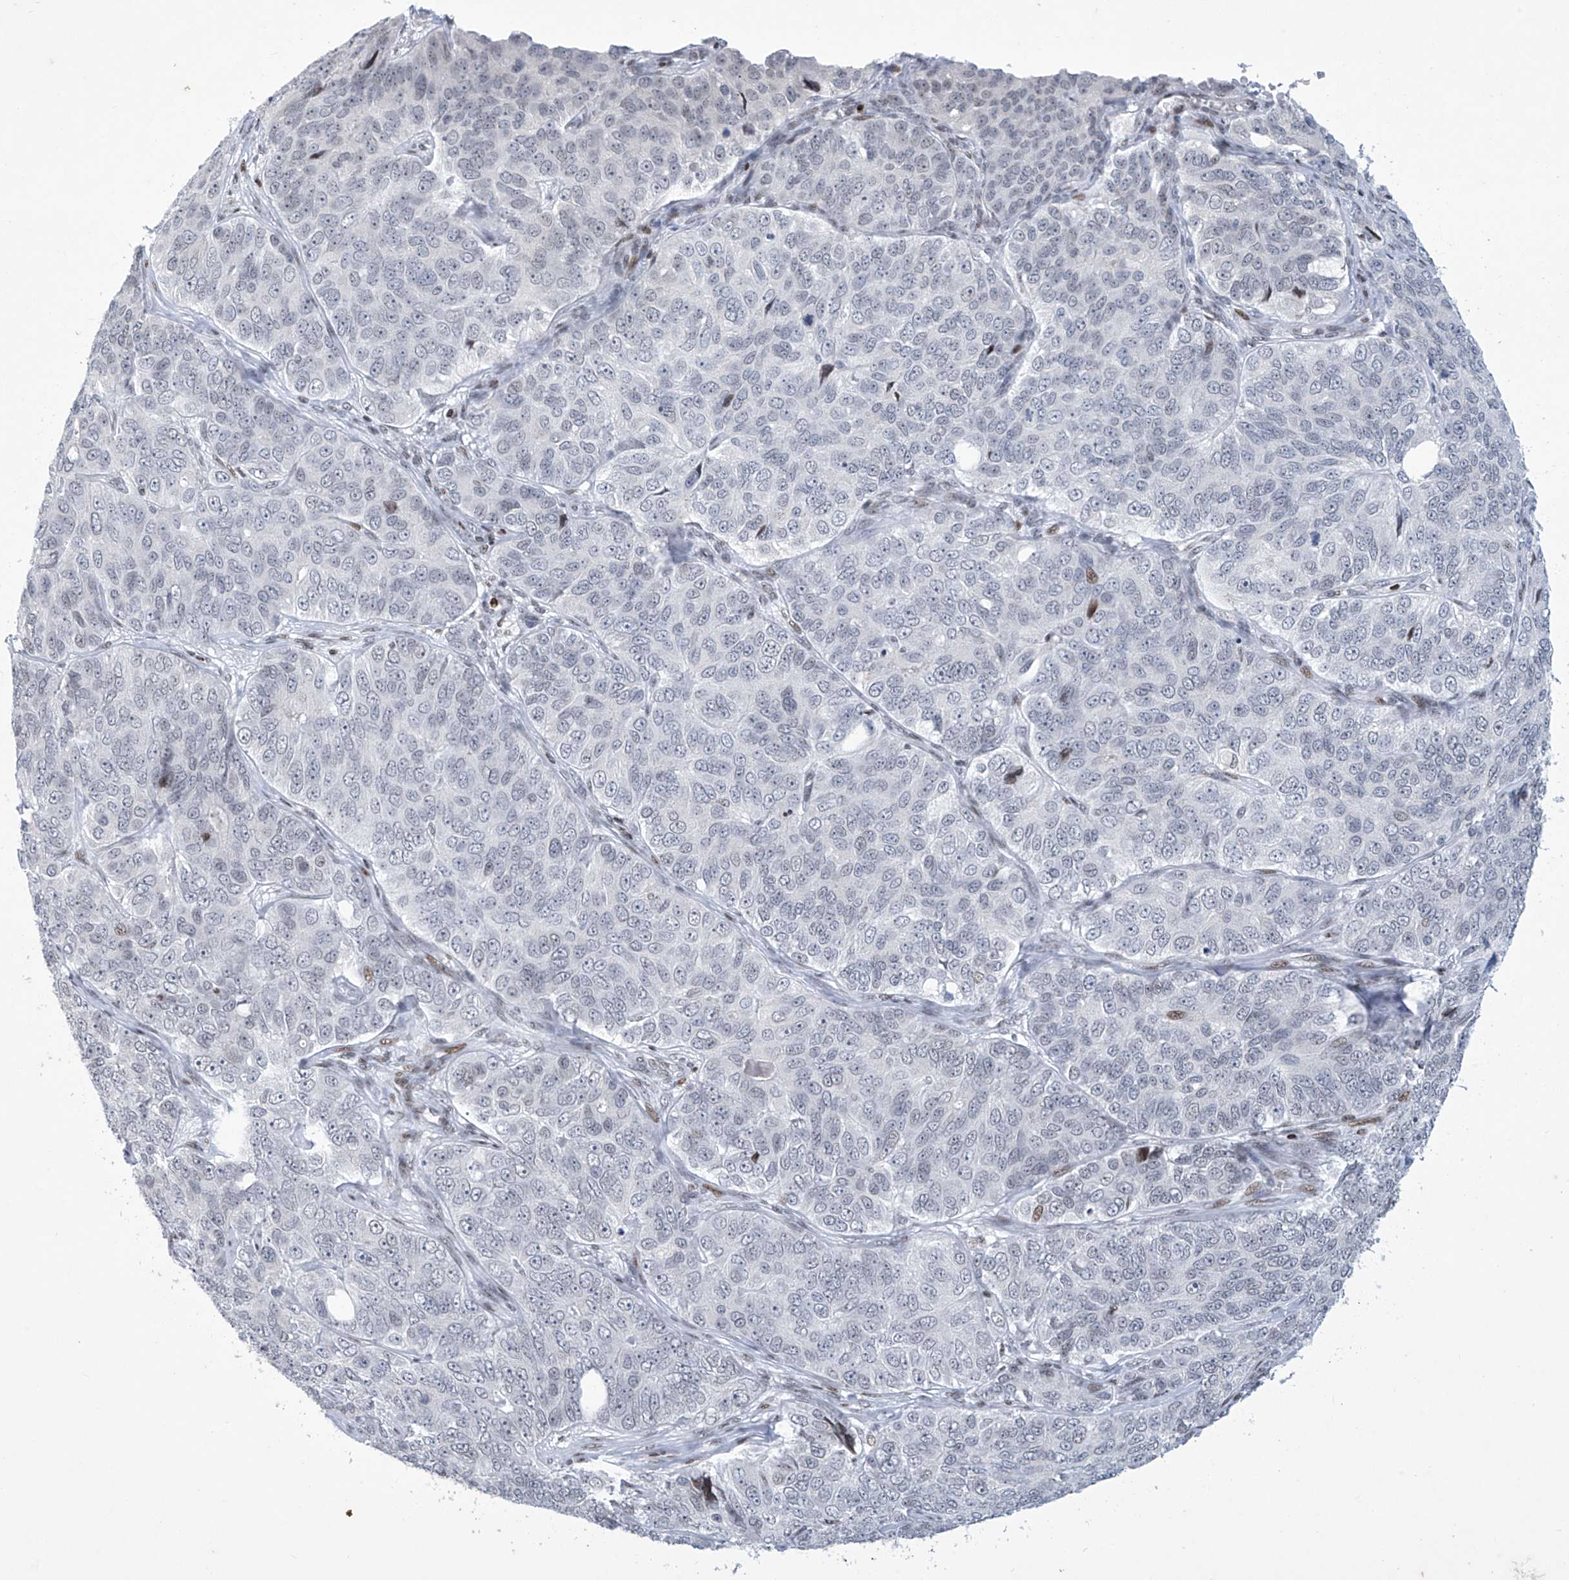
{"staining": {"intensity": "weak", "quantity": "<25%", "location": "nuclear"}, "tissue": "ovarian cancer", "cell_type": "Tumor cells", "image_type": "cancer", "snomed": [{"axis": "morphology", "description": "Carcinoma, endometroid"}, {"axis": "topography", "description": "Ovary"}], "caption": "High magnification brightfield microscopy of ovarian cancer stained with DAB (3,3'-diaminobenzidine) (brown) and counterstained with hematoxylin (blue): tumor cells show no significant staining.", "gene": "RFX7", "patient": {"sex": "female", "age": 51}}